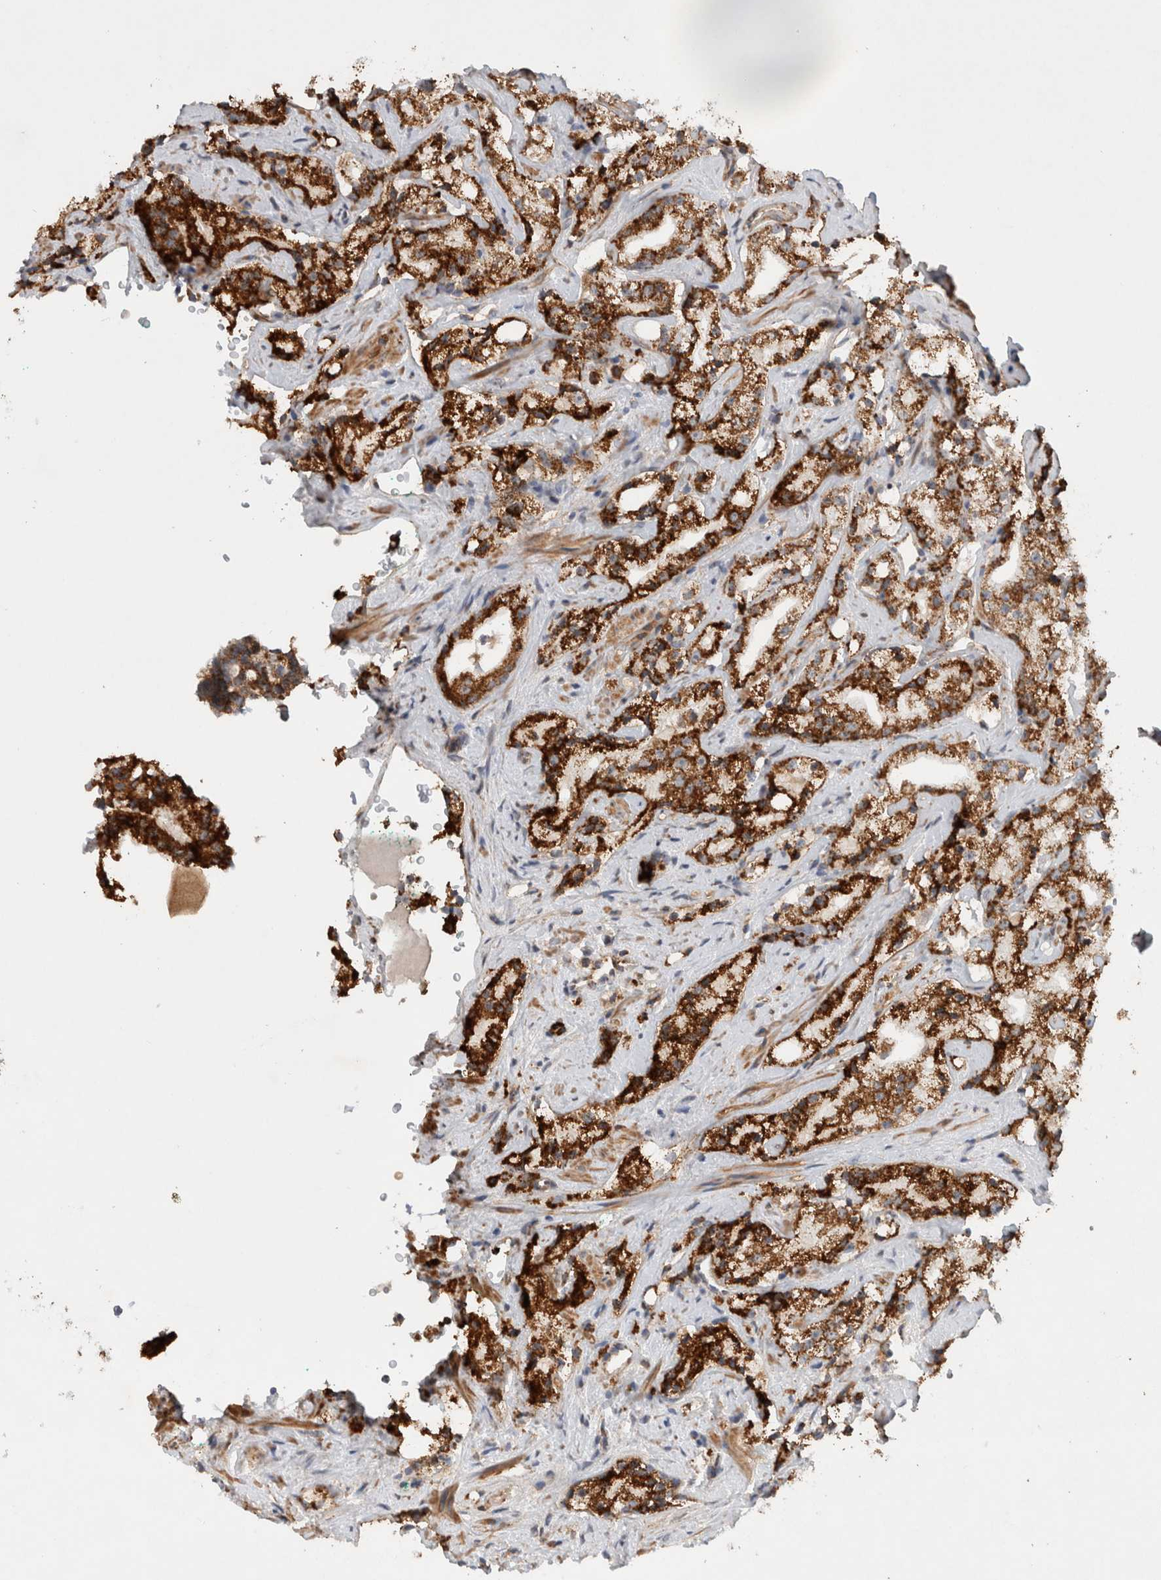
{"staining": {"intensity": "strong", "quantity": ">75%", "location": "cytoplasmic/membranous"}, "tissue": "prostate cancer", "cell_type": "Tumor cells", "image_type": "cancer", "snomed": [{"axis": "morphology", "description": "Adenocarcinoma, High grade"}, {"axis": "topography", "description": "Prostate"}], "caption": "High-magnification brightfield microscopy of prostate high-grade adenocarcinoma stained with DAB (3,3'-diaminobenzidine) (brown) and counterstained with hematoxylin (blue). tumor cells exhibit strong cytoplasmic/membranous positivity is appreciated in approximately>75% of cells.", "gene": "MRPS28", "patient": {"sex": "male", "age": 64}}